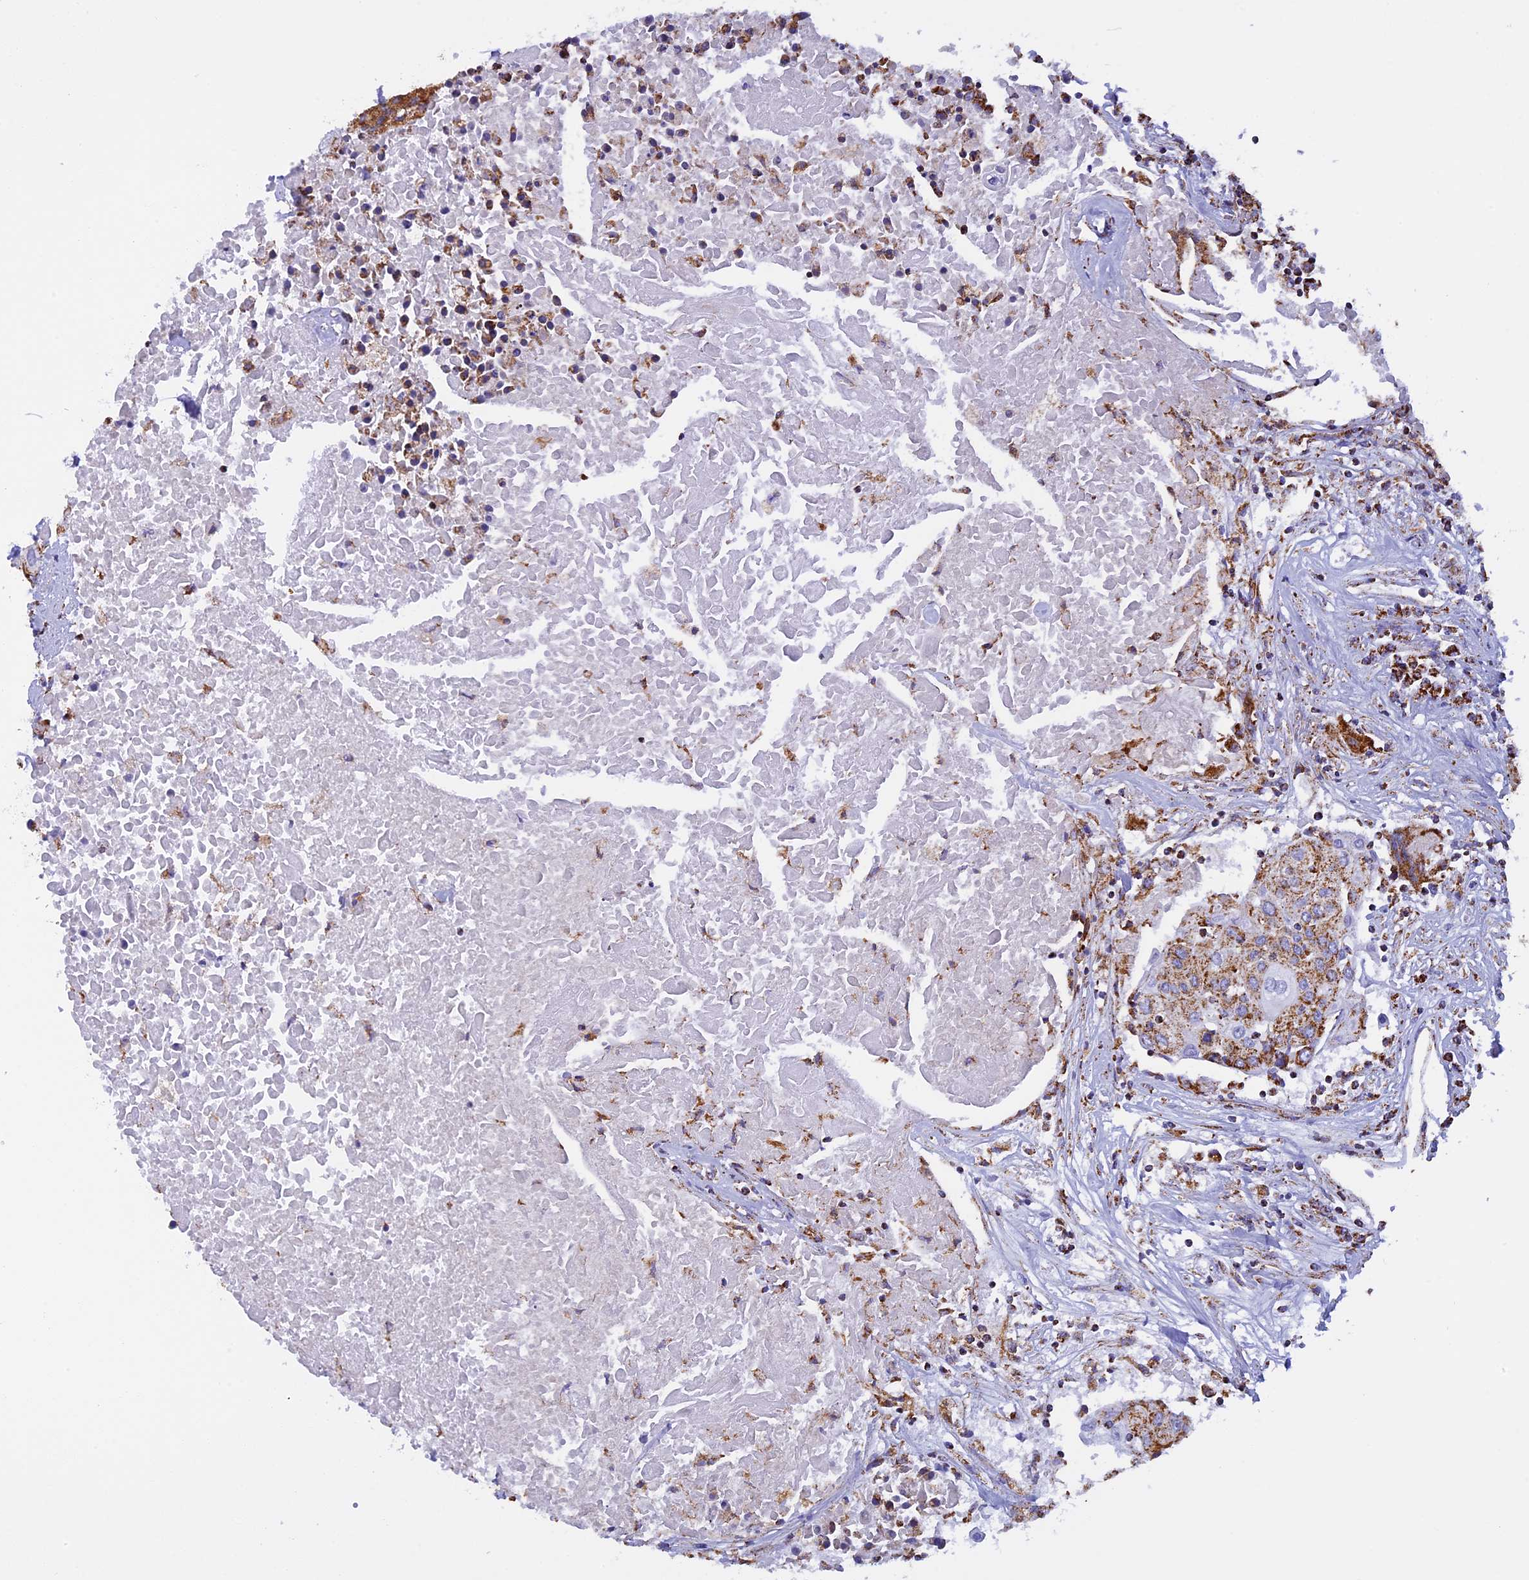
{"staining": {"intensity": "moderate", "quantity": ">75%", "location": "cytoplasmic/membranous"}, "tissue": "urothelial cancer", "cell_type": "Tumor cells", "image_type": "cancer", "snomed": [{"axis": "morphology", "description": "Urothelial carcinoma, High grade"}, {"axis": "topography", "description": "Urinary bladder"}], "caption": "High-power microscopy captured an immunohistochemistry micrograph of urothelial cancer, revealing moderate cytoplasmic/membranous positivity in about >75% of tumor cells.", "gene": "KCNG1", "patient": {"sex": "female", "age": 85}}